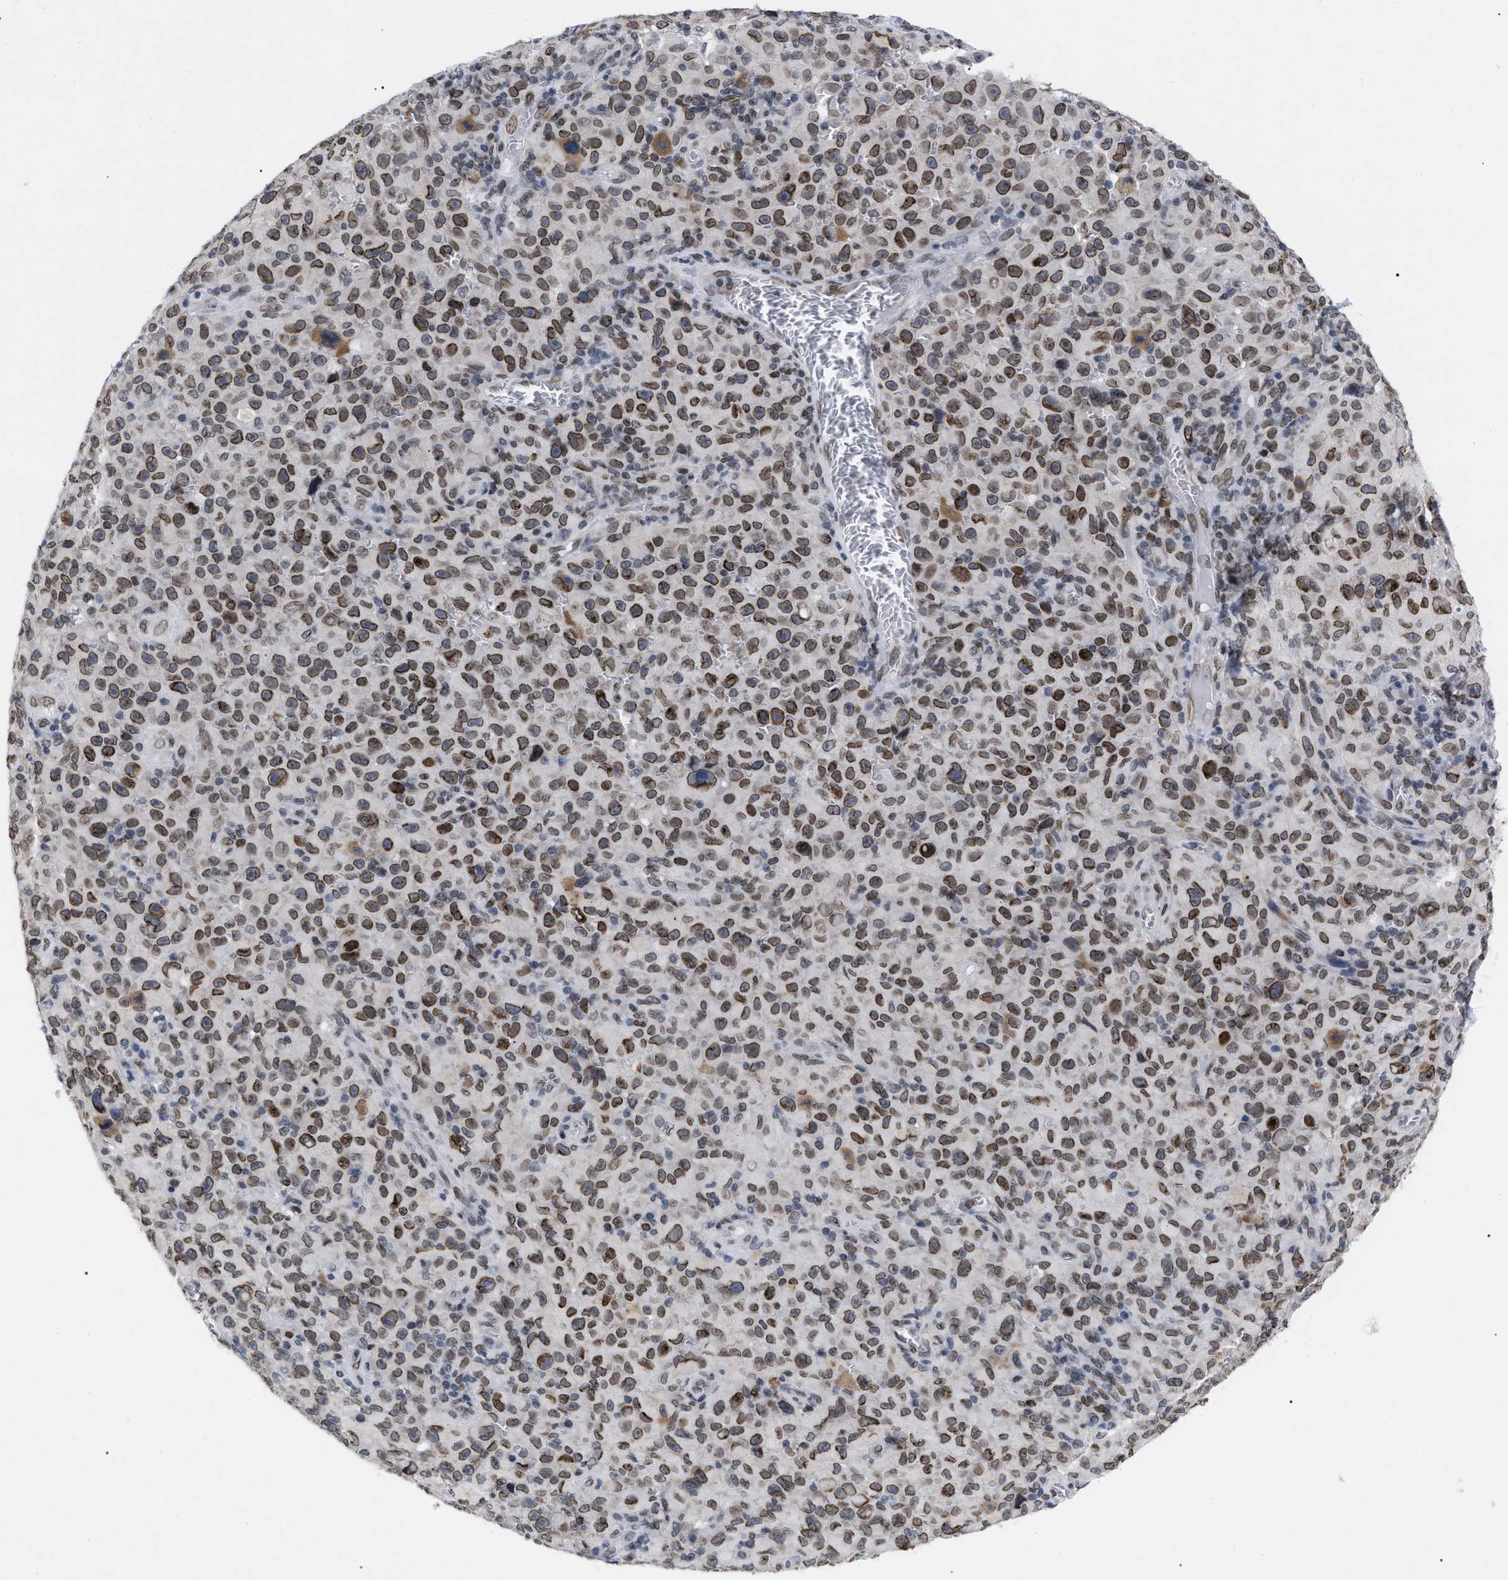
{"staining": {"intensity": "strong", "quantity": ">75%", "location": "cytoplasmic/membranous,nuclear"}, "tissue": "melanoma", "cell_type": "Tumor cells", "image_type": "cancer", "snomed": [{"axis": "morphology", "description": "Malignant melanoma, NOS"}, {"axis": "topography", "description": "Skin"}], "caption": "This photomicrograph displays melanoma stained with immunohistochemistry (IHC) to label a protein in brown. The cytoplasmic/membranous and nuclear of tumor cells show strong positivity for the protein. Nuclei are counter-stained blue.", "gene": "TPR", "patient": {"sex": "female", "age": 82}}